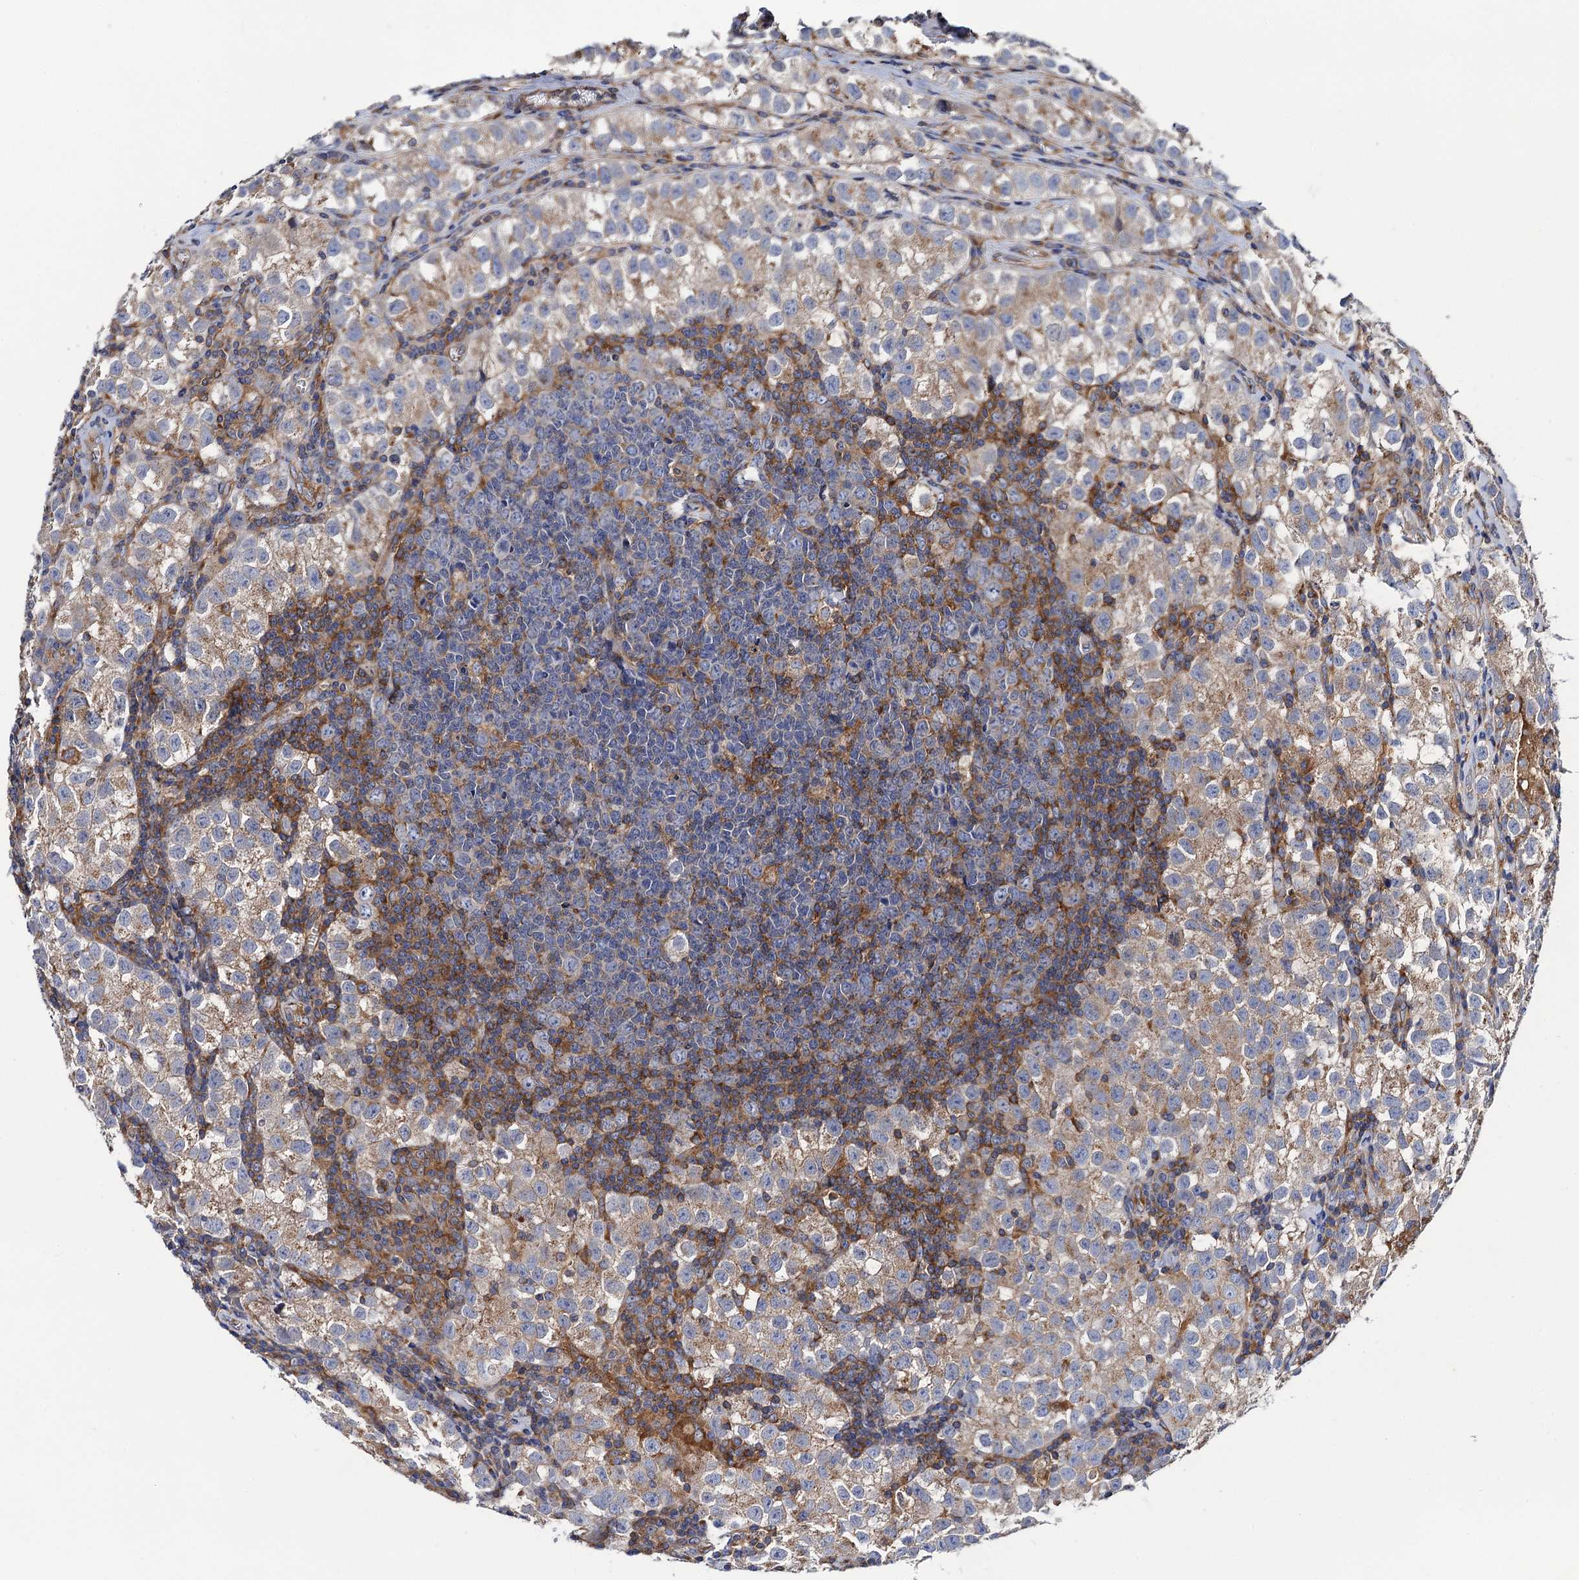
{"staining": {"intensity": "negative", "quantity": "none", "location": "none"}, "tissue": "testis cancer", "cell_type": "Tumor cells", "image_type": "cancer", "snomed": [{"axis": "morphology", "description": "Seminoma, NOS"}, {"axis": "morphology", "description": "Carcinoma, Embryonal, NOS"}, {"axis": "topography", "description": "Testis"}], "caption": "Tumor cells show no significant protein expression in seminoma (testis). Brightfield microscopy of immunohistochemistry (IHC) stained with DAB (3,3'-diaminobenzidine) (brown) and hematoxylin (blue), captured at high magnification.", "gene": "DYDC1", "patient": {"sex": "male", "age": 43}}